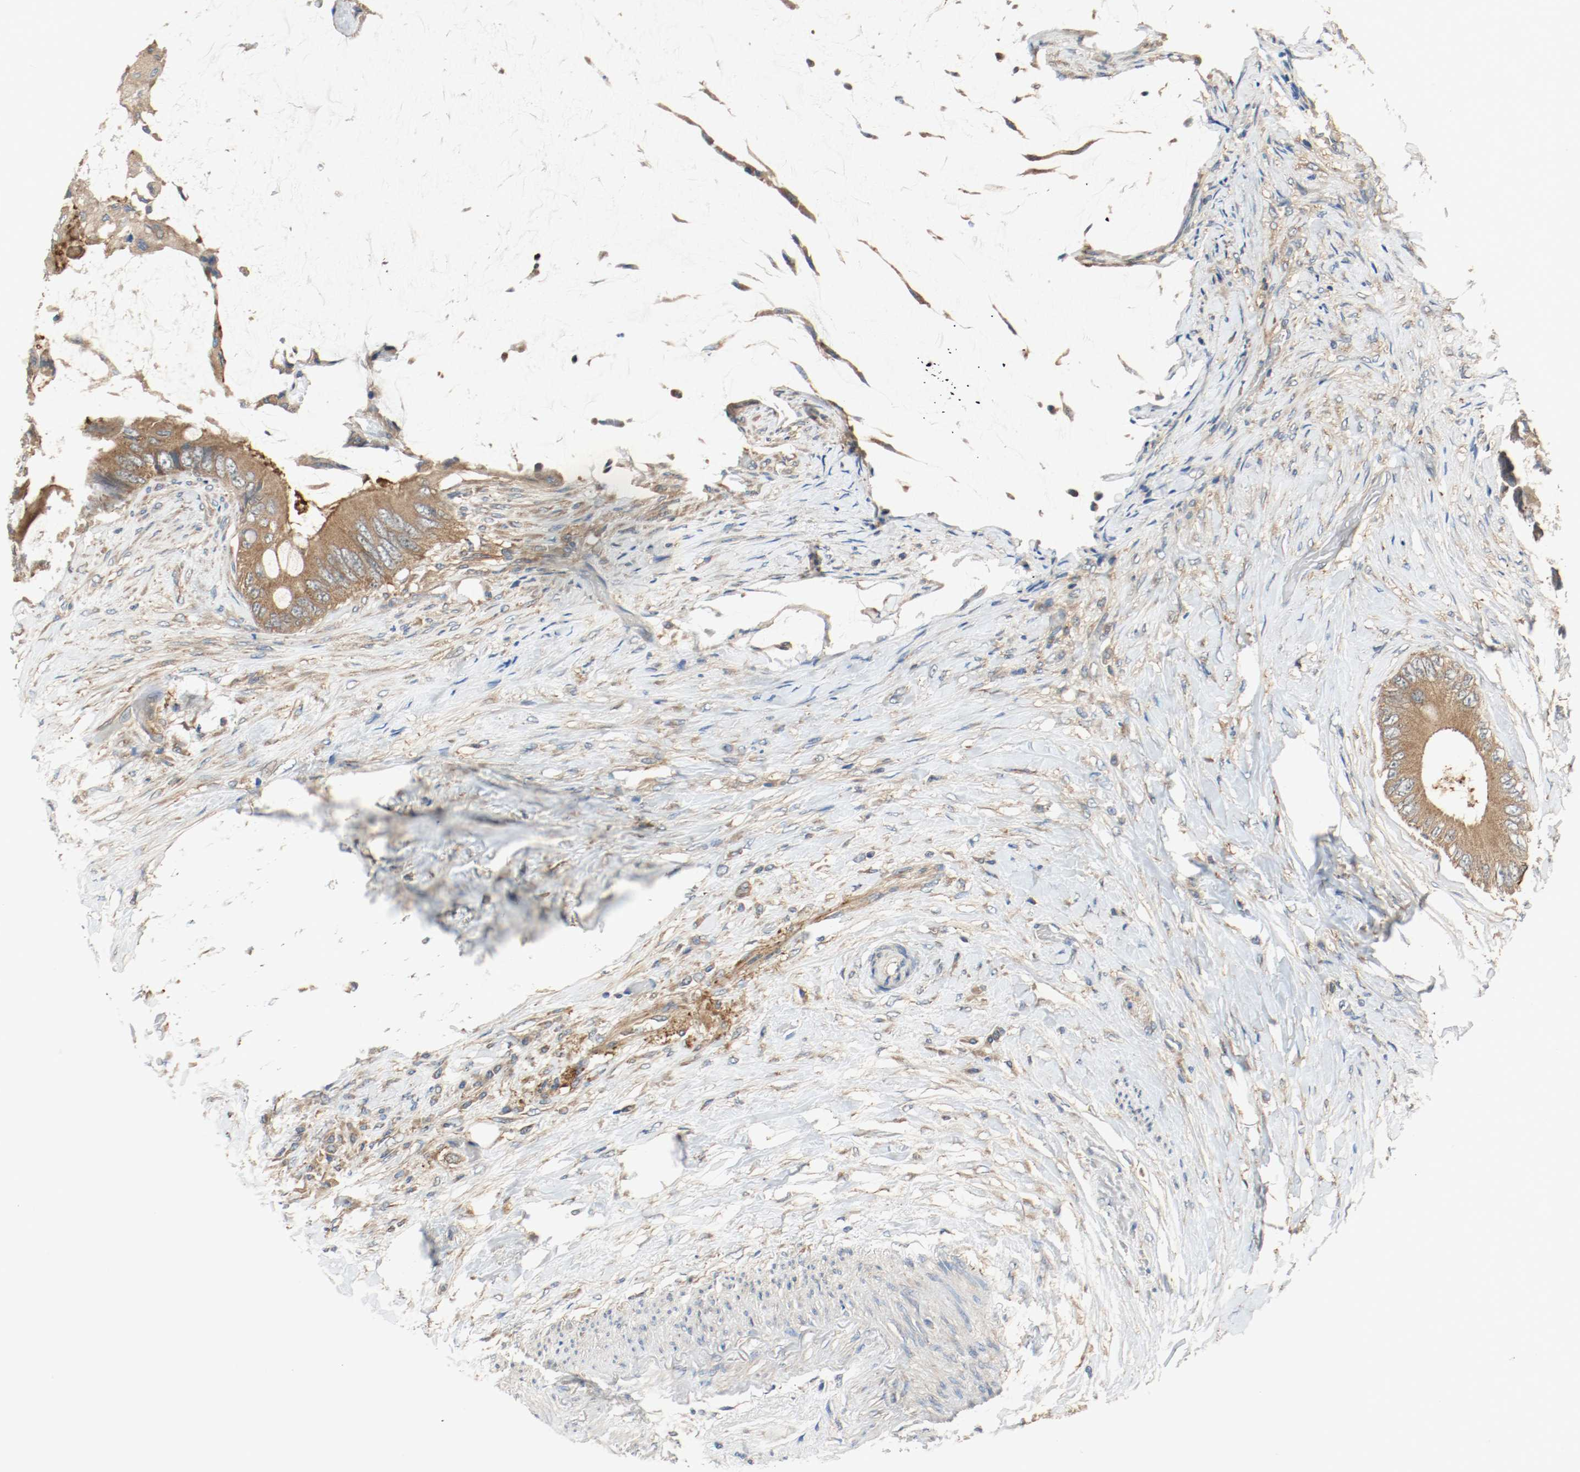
{"staining": {"intensity": "strong", "quantity": ">75%", "location": "cytoplasmic/membranous"}, "tissue": "colorectal cancer", "cell_type": "Tumor cells", "image_type": "cancer", "snomed": [{"axis": "morphology", "description": "Normal tissue, NOS"}, {"axis": "morphology", "description": "Adenocarcinoma, NOS"}, {"axis": "topography", "description": "Rectum"}, {"axis": "topography", "description": "Peripheral nerve tissue"}], "caption": "Colorectal adenocarcinoma tissue reveals strong cytoplasmic/membranous staining in approximately >75% of tumor cells, visualized by immunohistochemistry.", "gene": "HGS", "patient": {"sex": "female", "age": 77}}